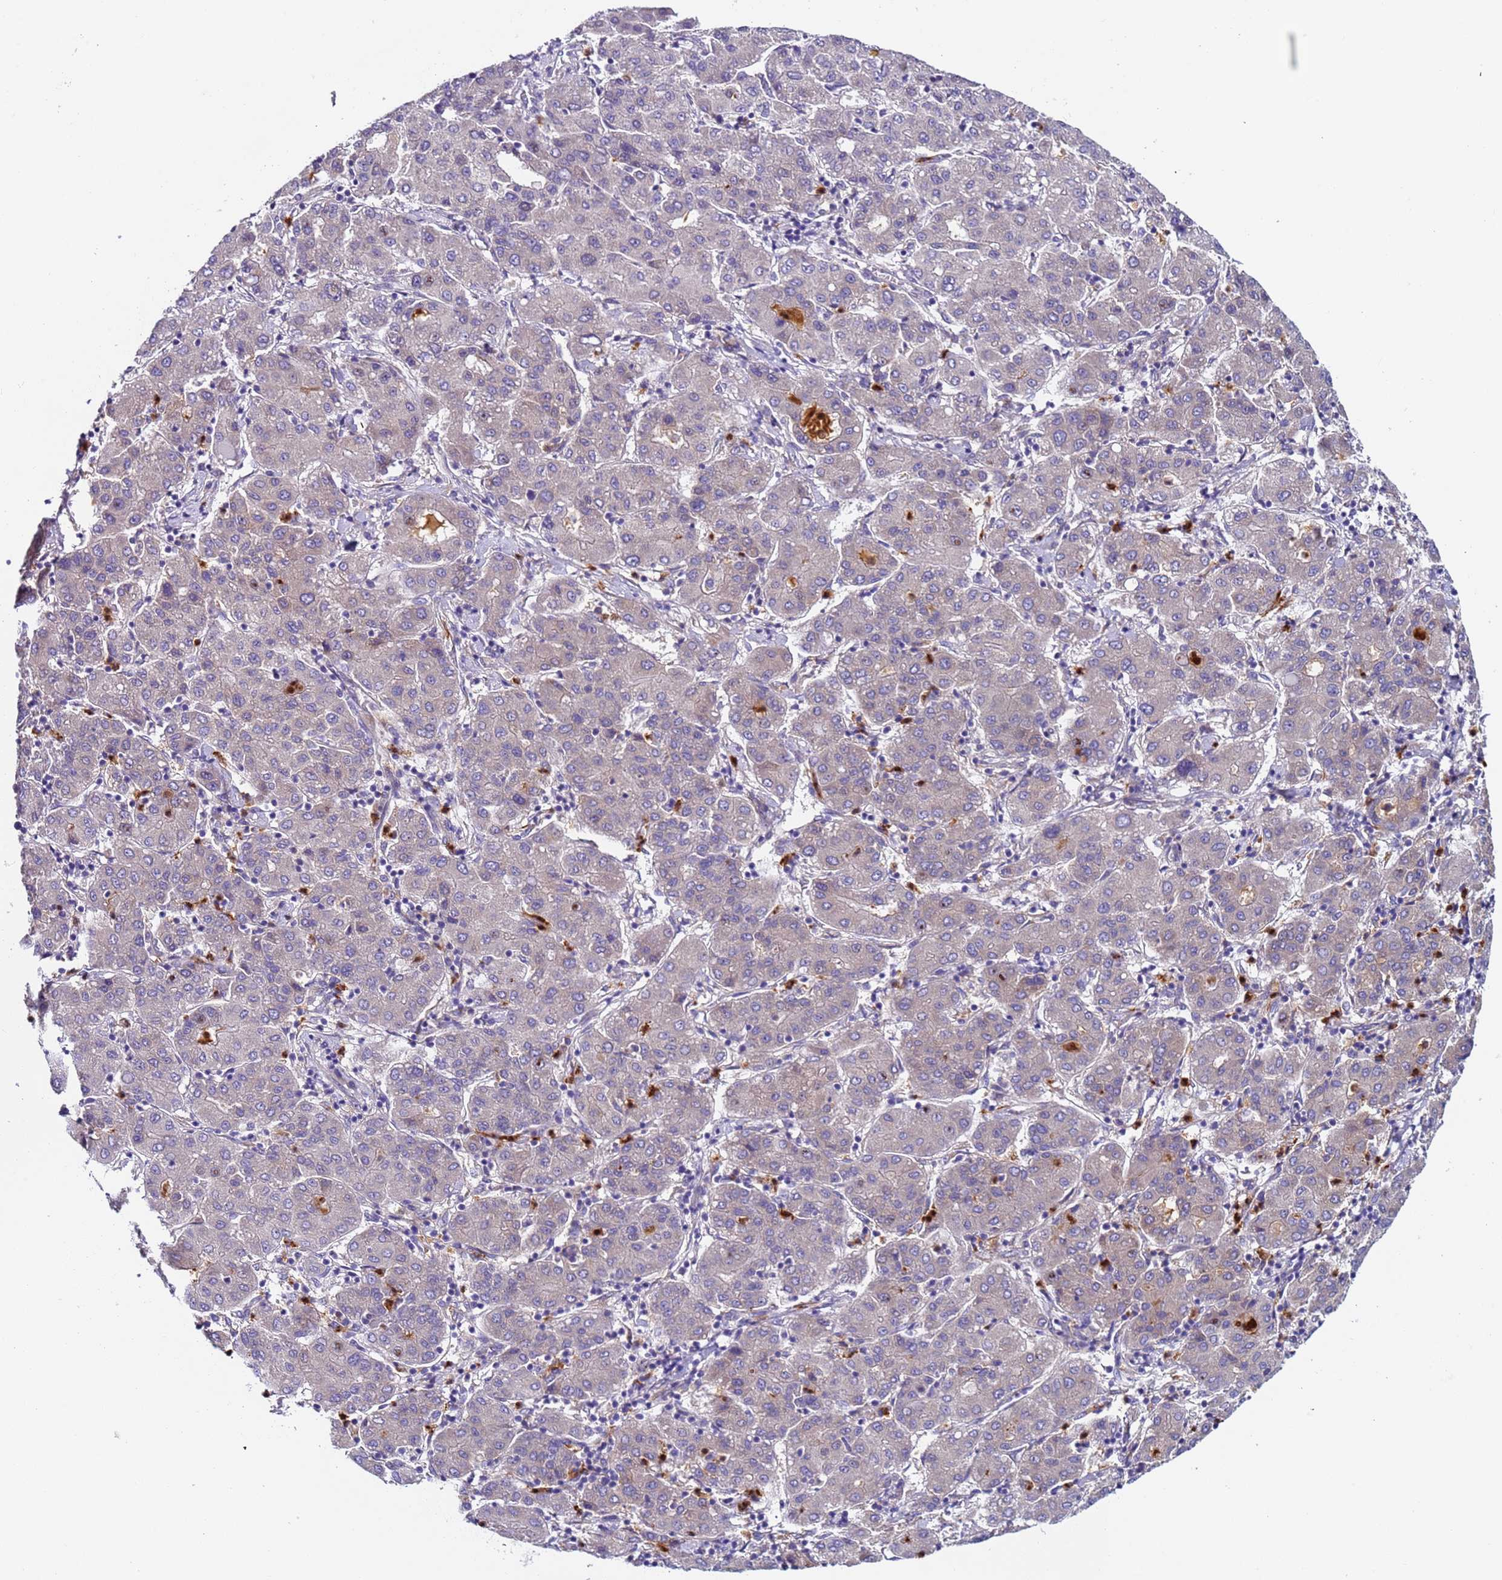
{"staining": {"intensity": "negative", "quantity": "none", "location": "none"}, "tissue": "liver cancer", "cell_type": "Tumor cells", "image_type": "cancer", "snomed": [{"axis": "morphology", "description": "Carcinoma, Hepatocellular, NOS"}, {"axis": "topography", "description": "Liver"}], "caption": "The photomicrograph displays no significant expression in tumor cells of liver cancer (hepatocellular carcinoma). (DAB immunohistochemistry visualized using brightfield microscopy, high magnification).", "gene": "PAQR7", "patient": {"sex": "male", "age": 65}}